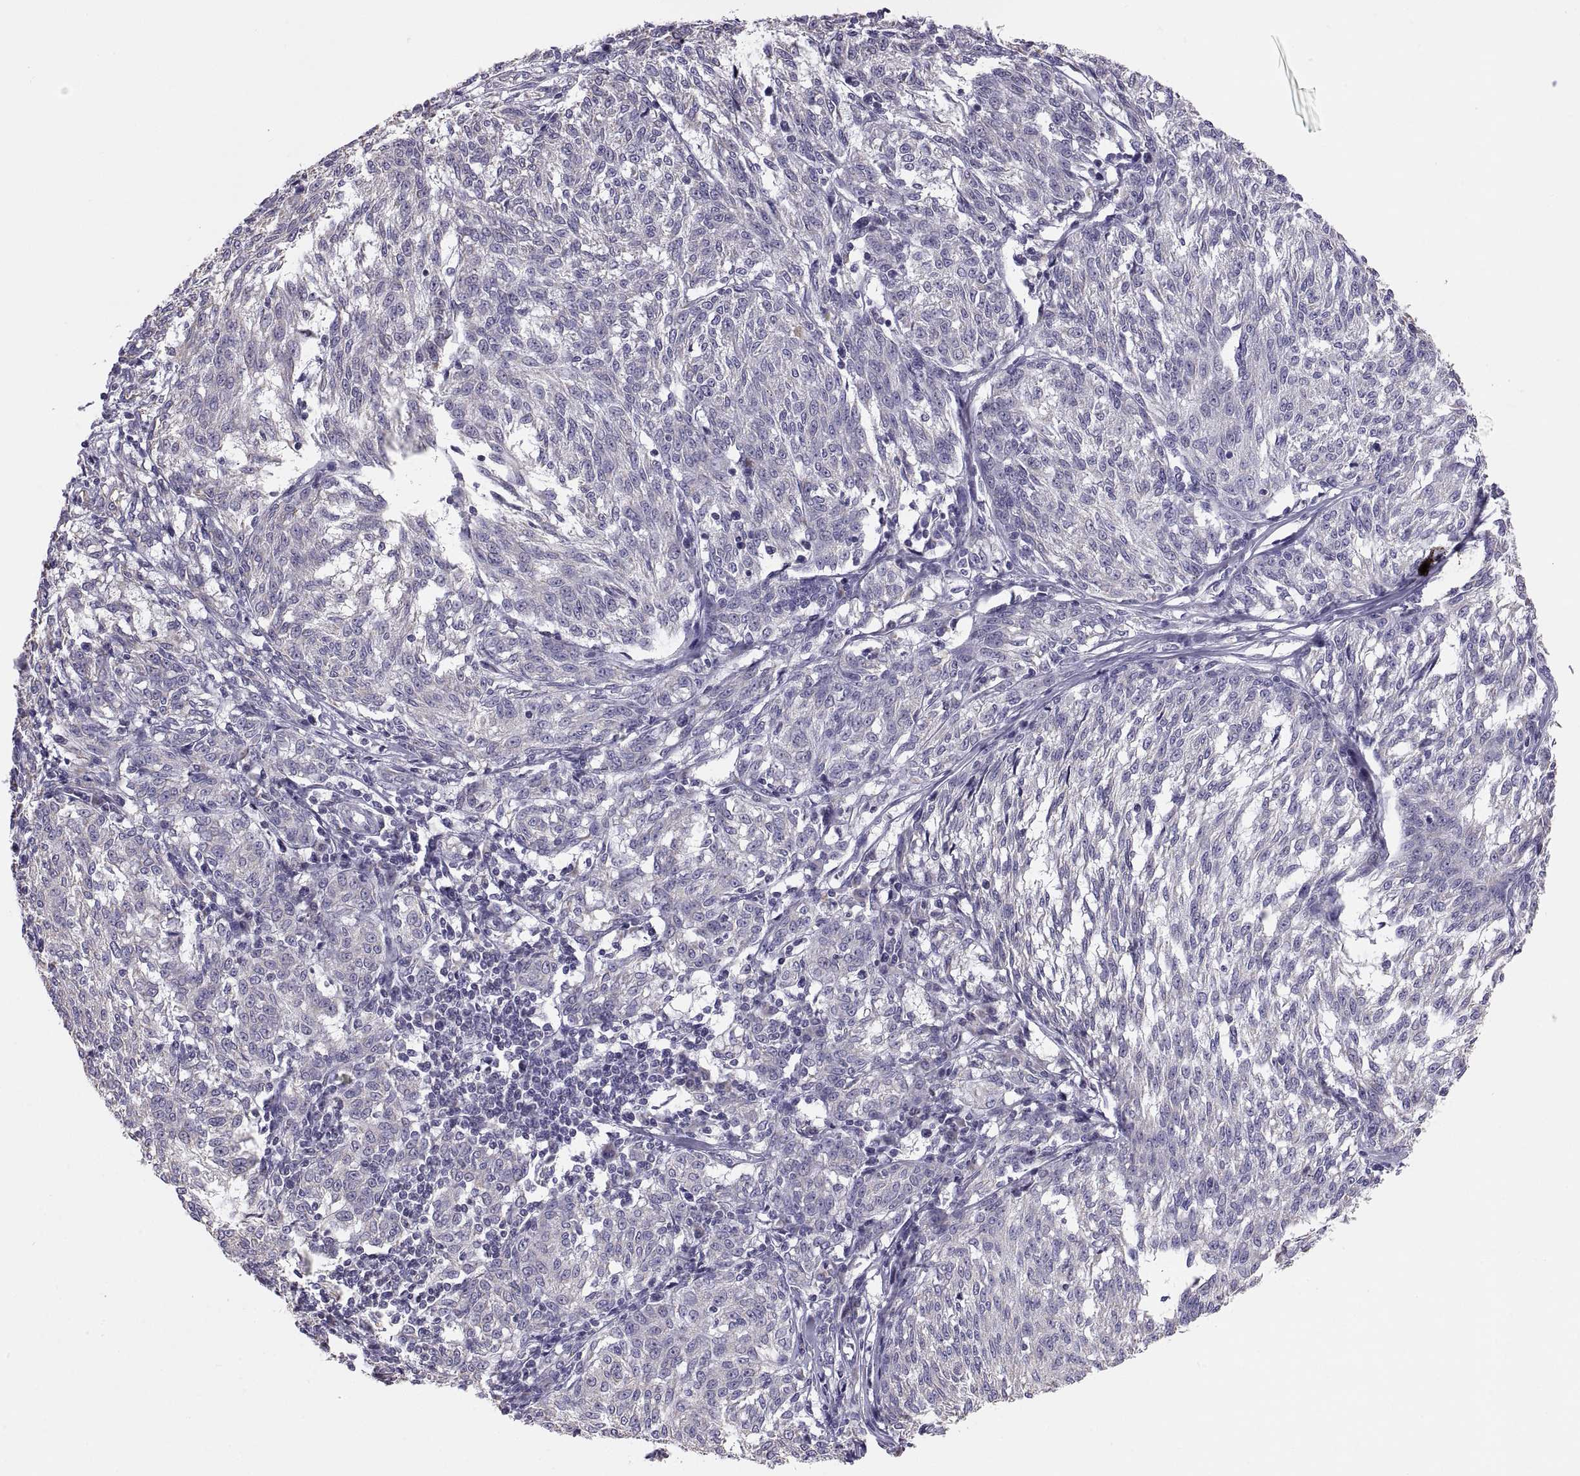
{"staining": {"intensity": "negative", "quantity": "none", "location": "none"}, "tissue": "melanoma", "cell_type": "Tumor cells", "image_type": "cancer", "snomed": [{"axis": "morphology", "description": "Malignant melanoma, NOS"}, {"axis": "topography", "description": "Skin"}], "caption": "Image shows no protein expression in tumor cells of malignant melanoma tissue.", "gene": "TNNC1", "patient": {"sex": "female", "age": 72}}